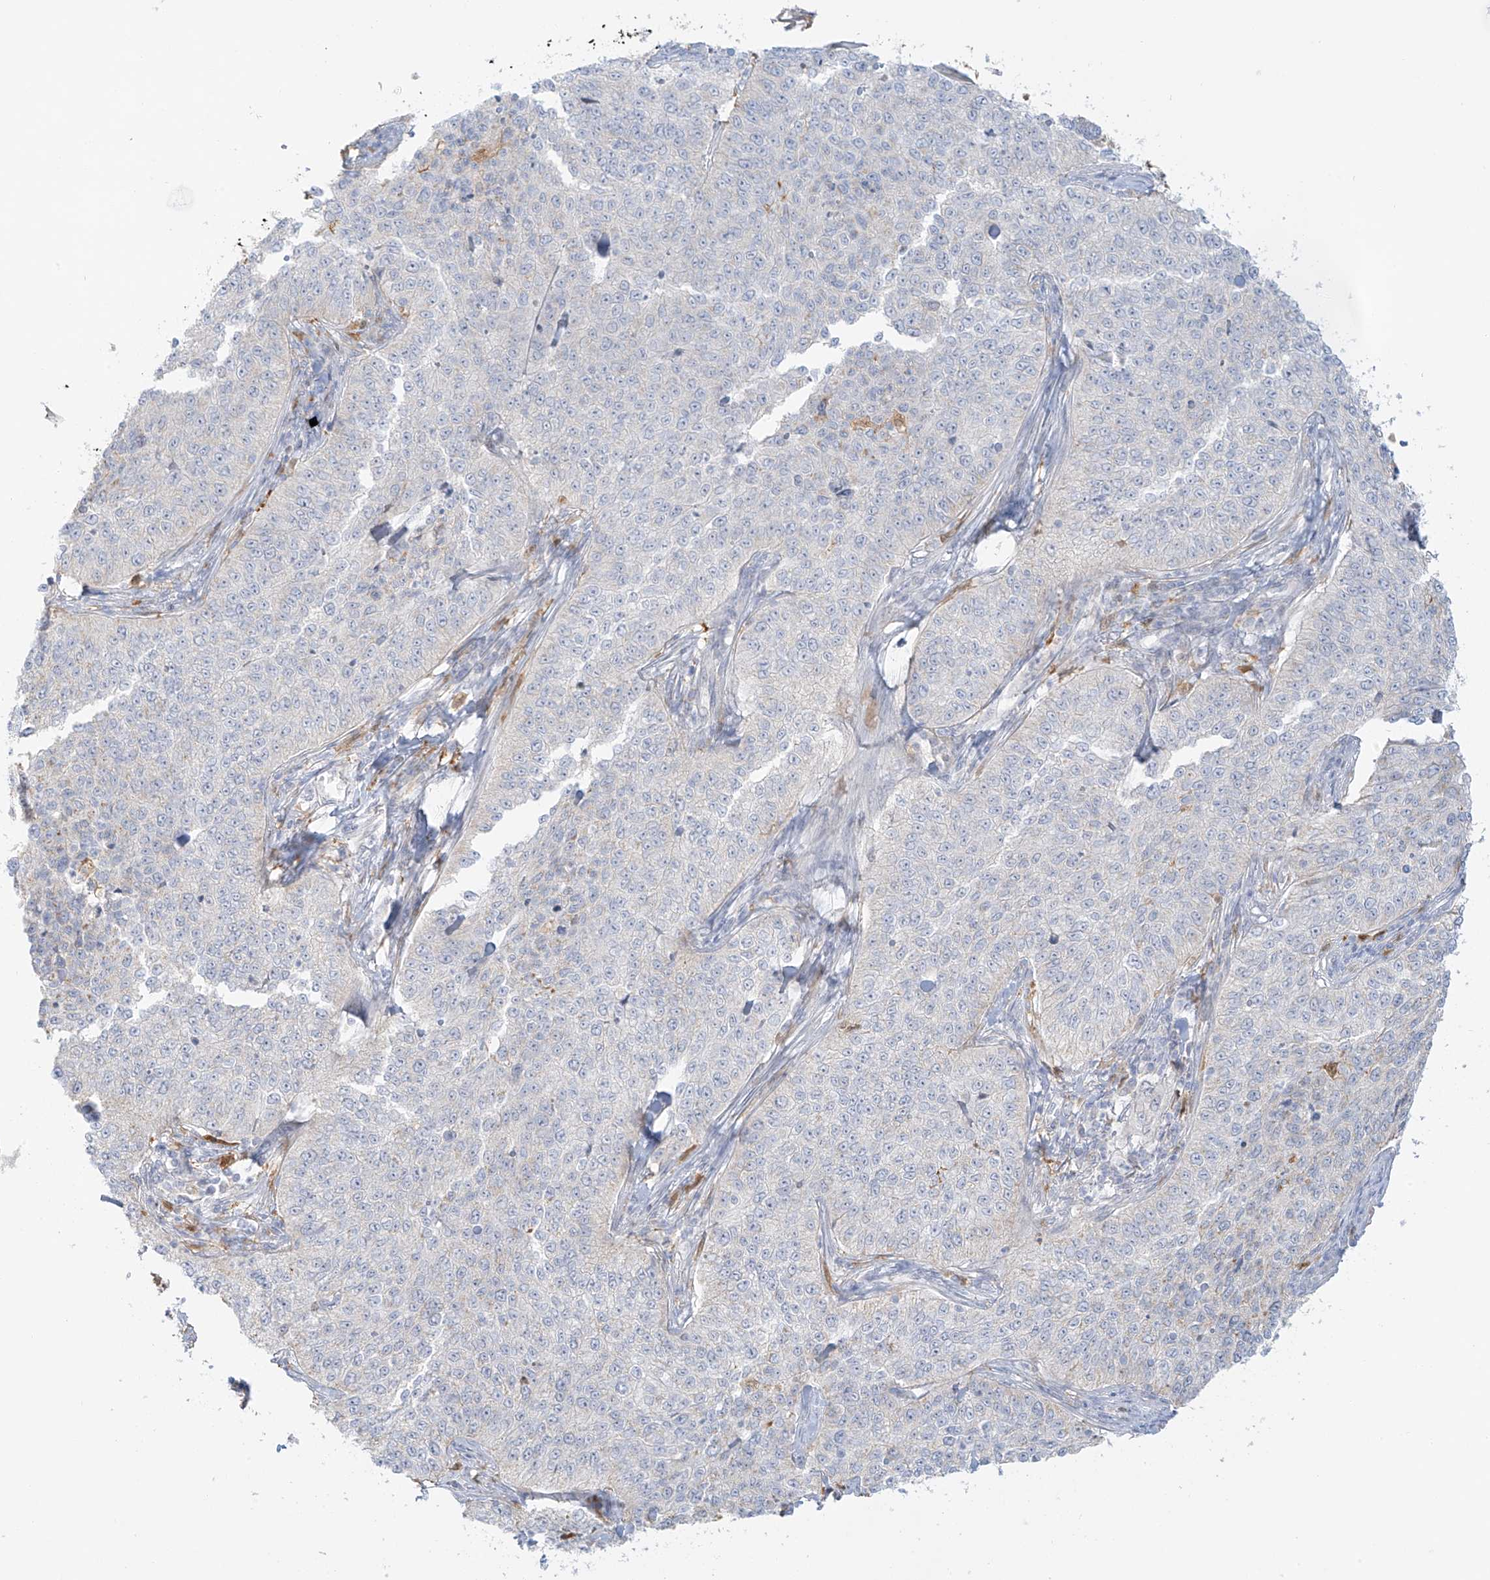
{"staining": {"intensity": "negative", "quantity": "none", "location": "none"}, "tissue": "cervical cancer", "cell_type": "Tumor cells", "image_type": "cancer", "snomed": [{"axis": "morphology", "description": "Squamous cell carcinoma, NOS"}, {"axis": "topography", "description": "Cervix"}], "caption": "Human squamous cell carcinoma (cervical) stained for a protein using immunohistochemistry reveals no expression in tumor cells.", "gene": "UPK1B", "patient": {"sex": "female", "age": 35}}